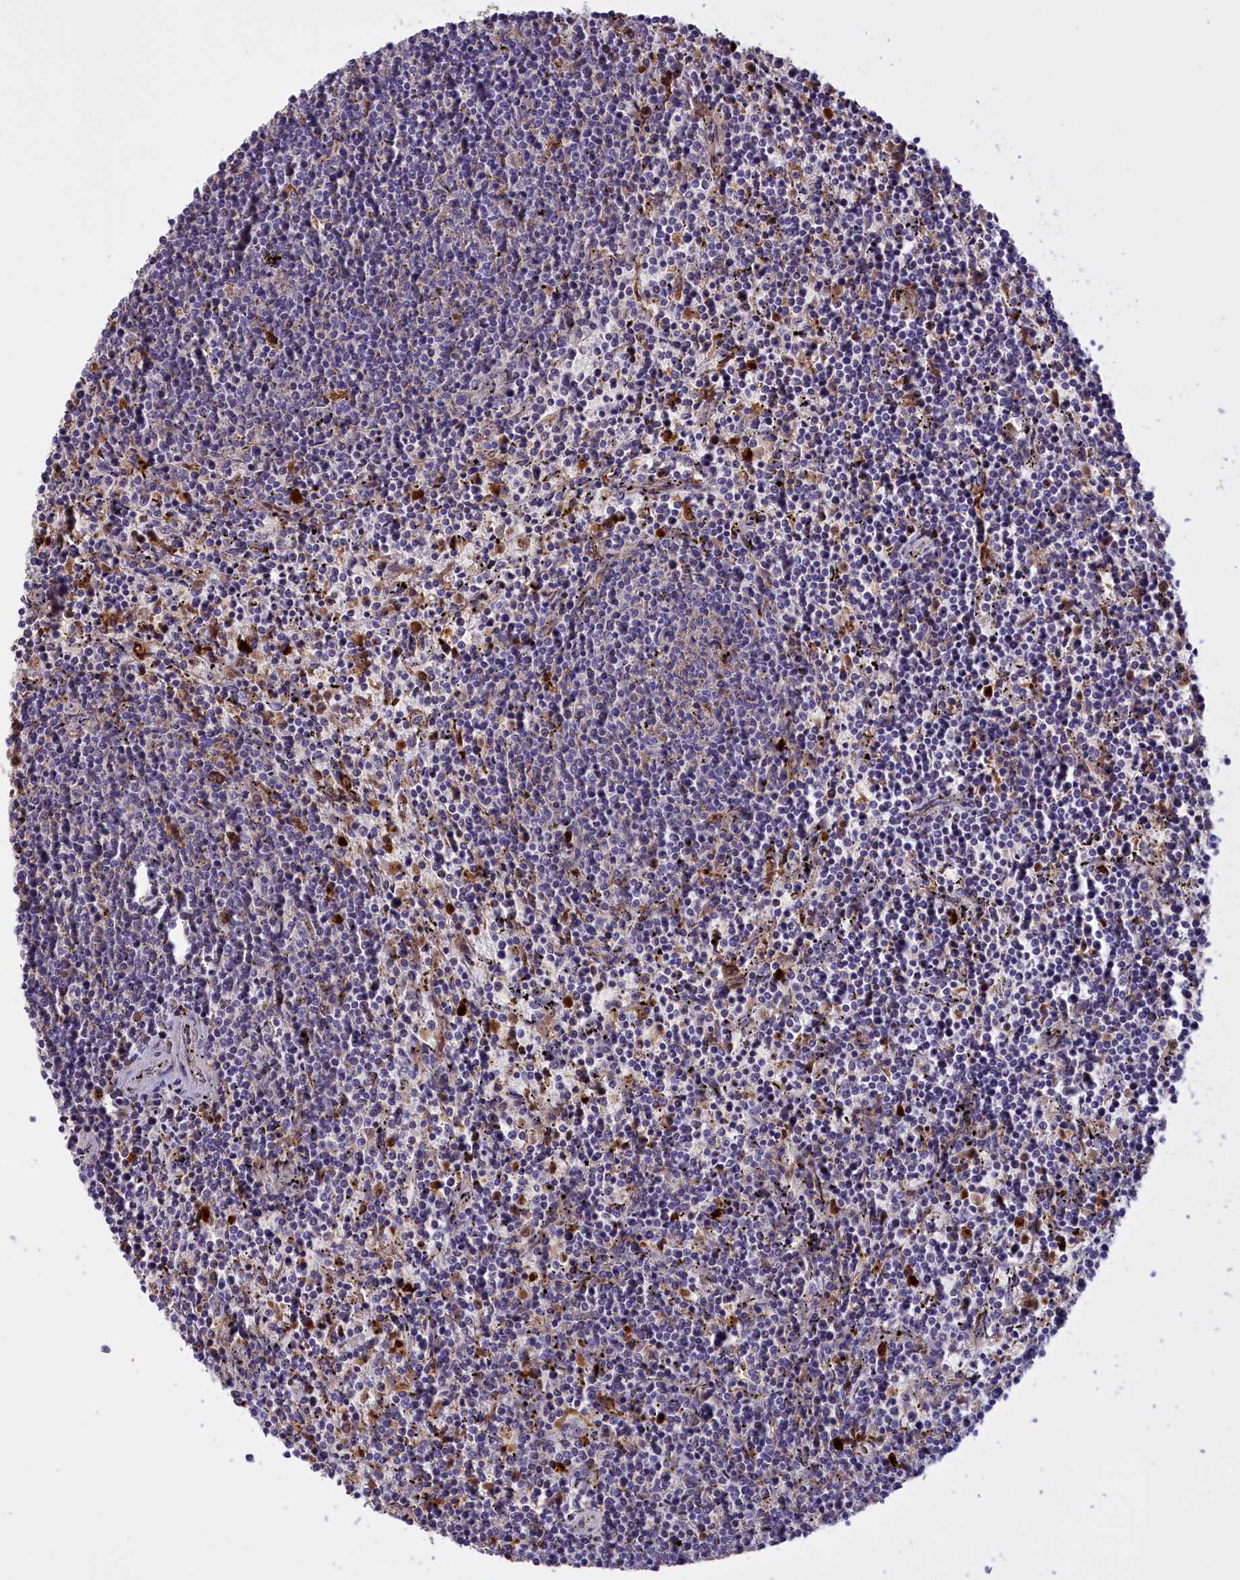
{"staining": {"intensity": "negative", "quantity": "none", "location": "none"}, "tissue": "lymphoma", "cell_type": "Tumor cells", "image_type": "cancer", "snomed": [{"axis": "morphology", "description": "Malignant lymphoma, non-Hodgkin's type, Low grade"}, {"axis": "topography", "description": "Spleen"}], "caption": "The photomicrograph displays no significant staining in tumor cells of lymphoma. (Stains: DAB (3,3'-diaminobenzidine) IHC with hematoxylin counter stain, Microscopy: brightfield microscopy at high magnification).", "gene": "FAM149B1", "patient": {"sex": "female", "age": 50}}